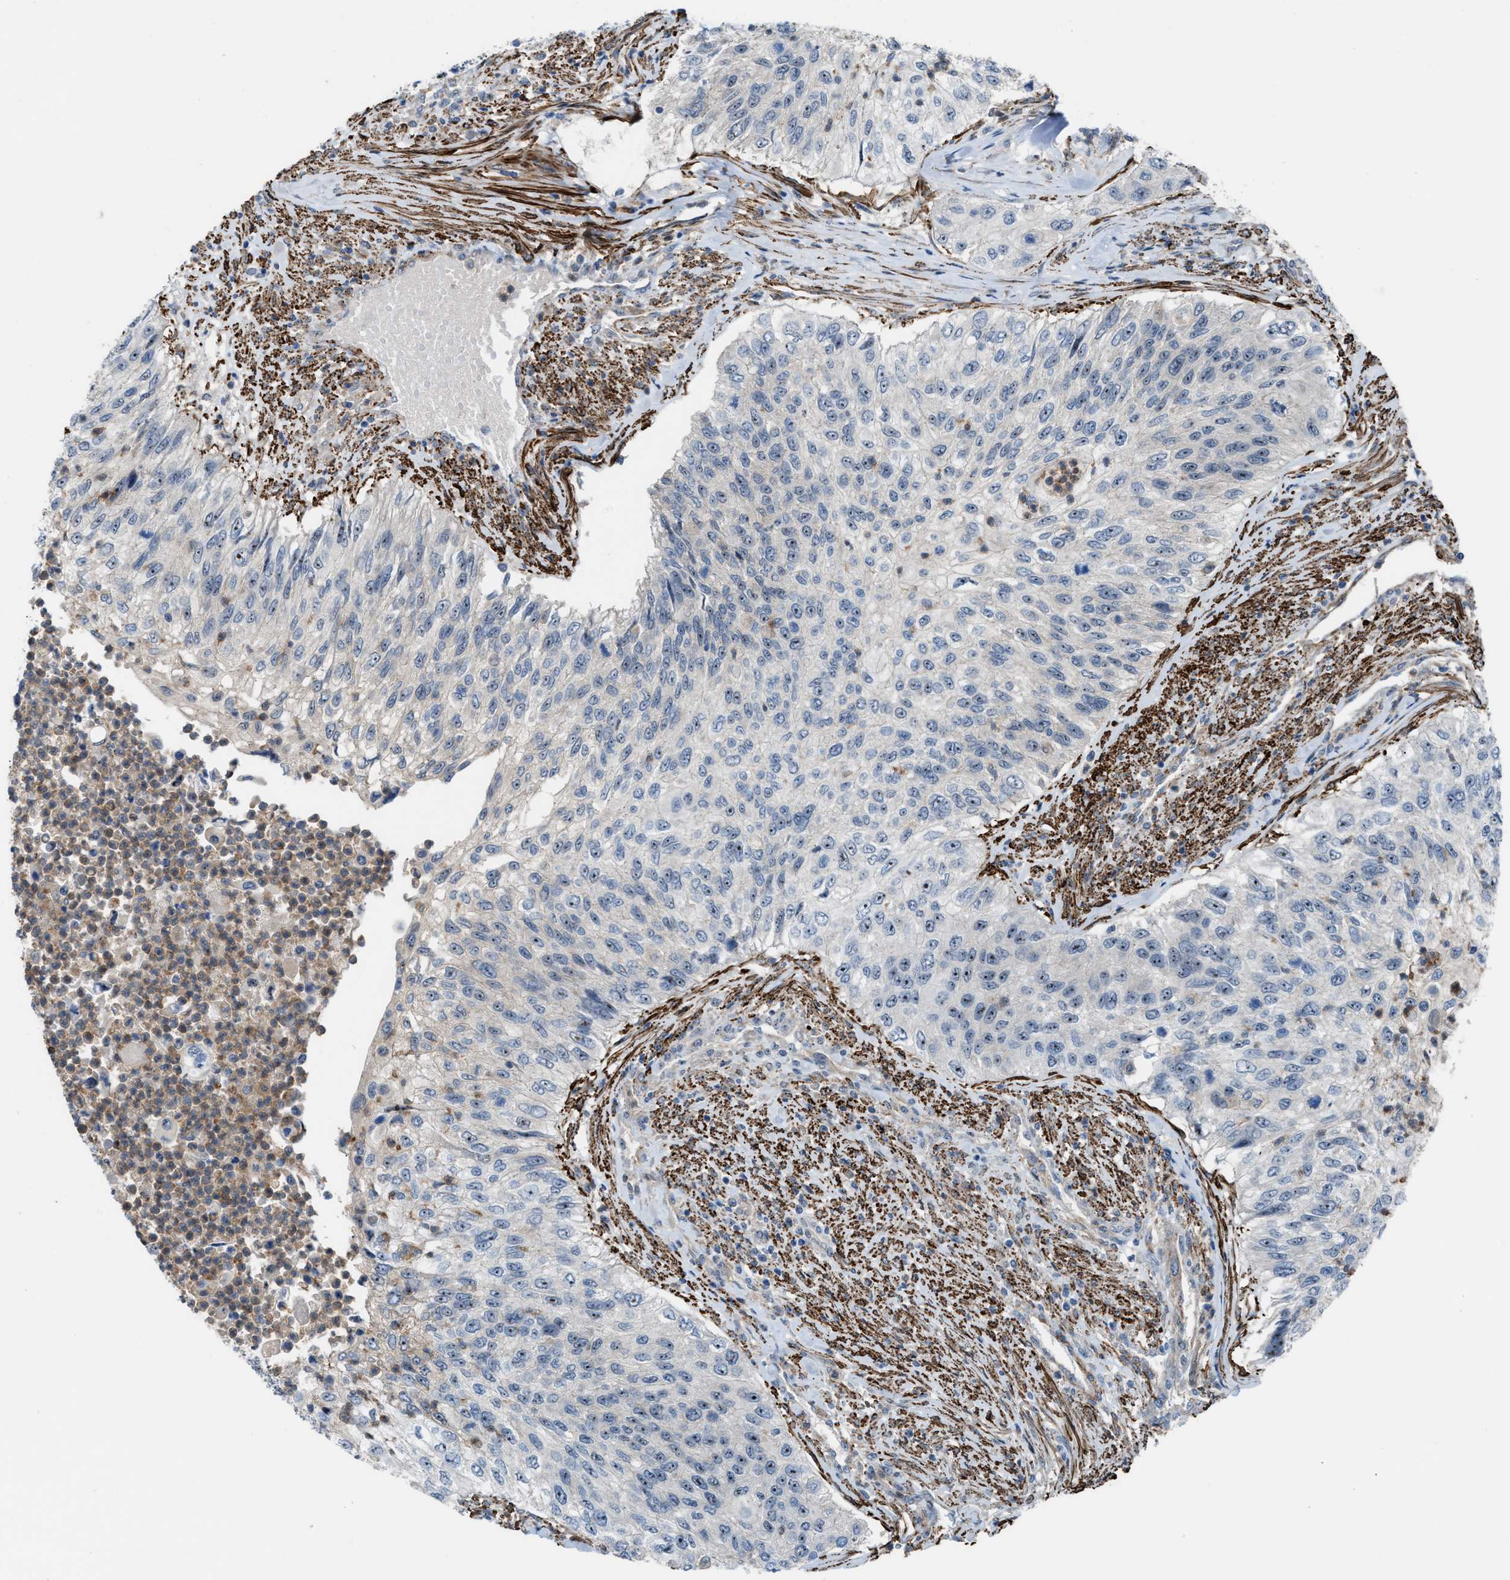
{"staining": {"intensity": "moderate", "quantity": "<25%", "location": "nuclear"}, "tissue": "urothelial cancer", "cell_type": "Tumor cells", "image_type": "cancer", "snomed": [{"axis": "morphology", "description": "Urothelial carcinoma, High grade"}, {"axis": "topography", "description": "Urinary bladder"}], "caption": "High-grade urothelial carcinoma stained with immunohistochemistry (IHC) shows moderate nuclear positivity in about <25% of tumor cells. Nuclei are stained in blue.", "gene": "NQO2", "patient": {"sex": "female", "age": 60}}